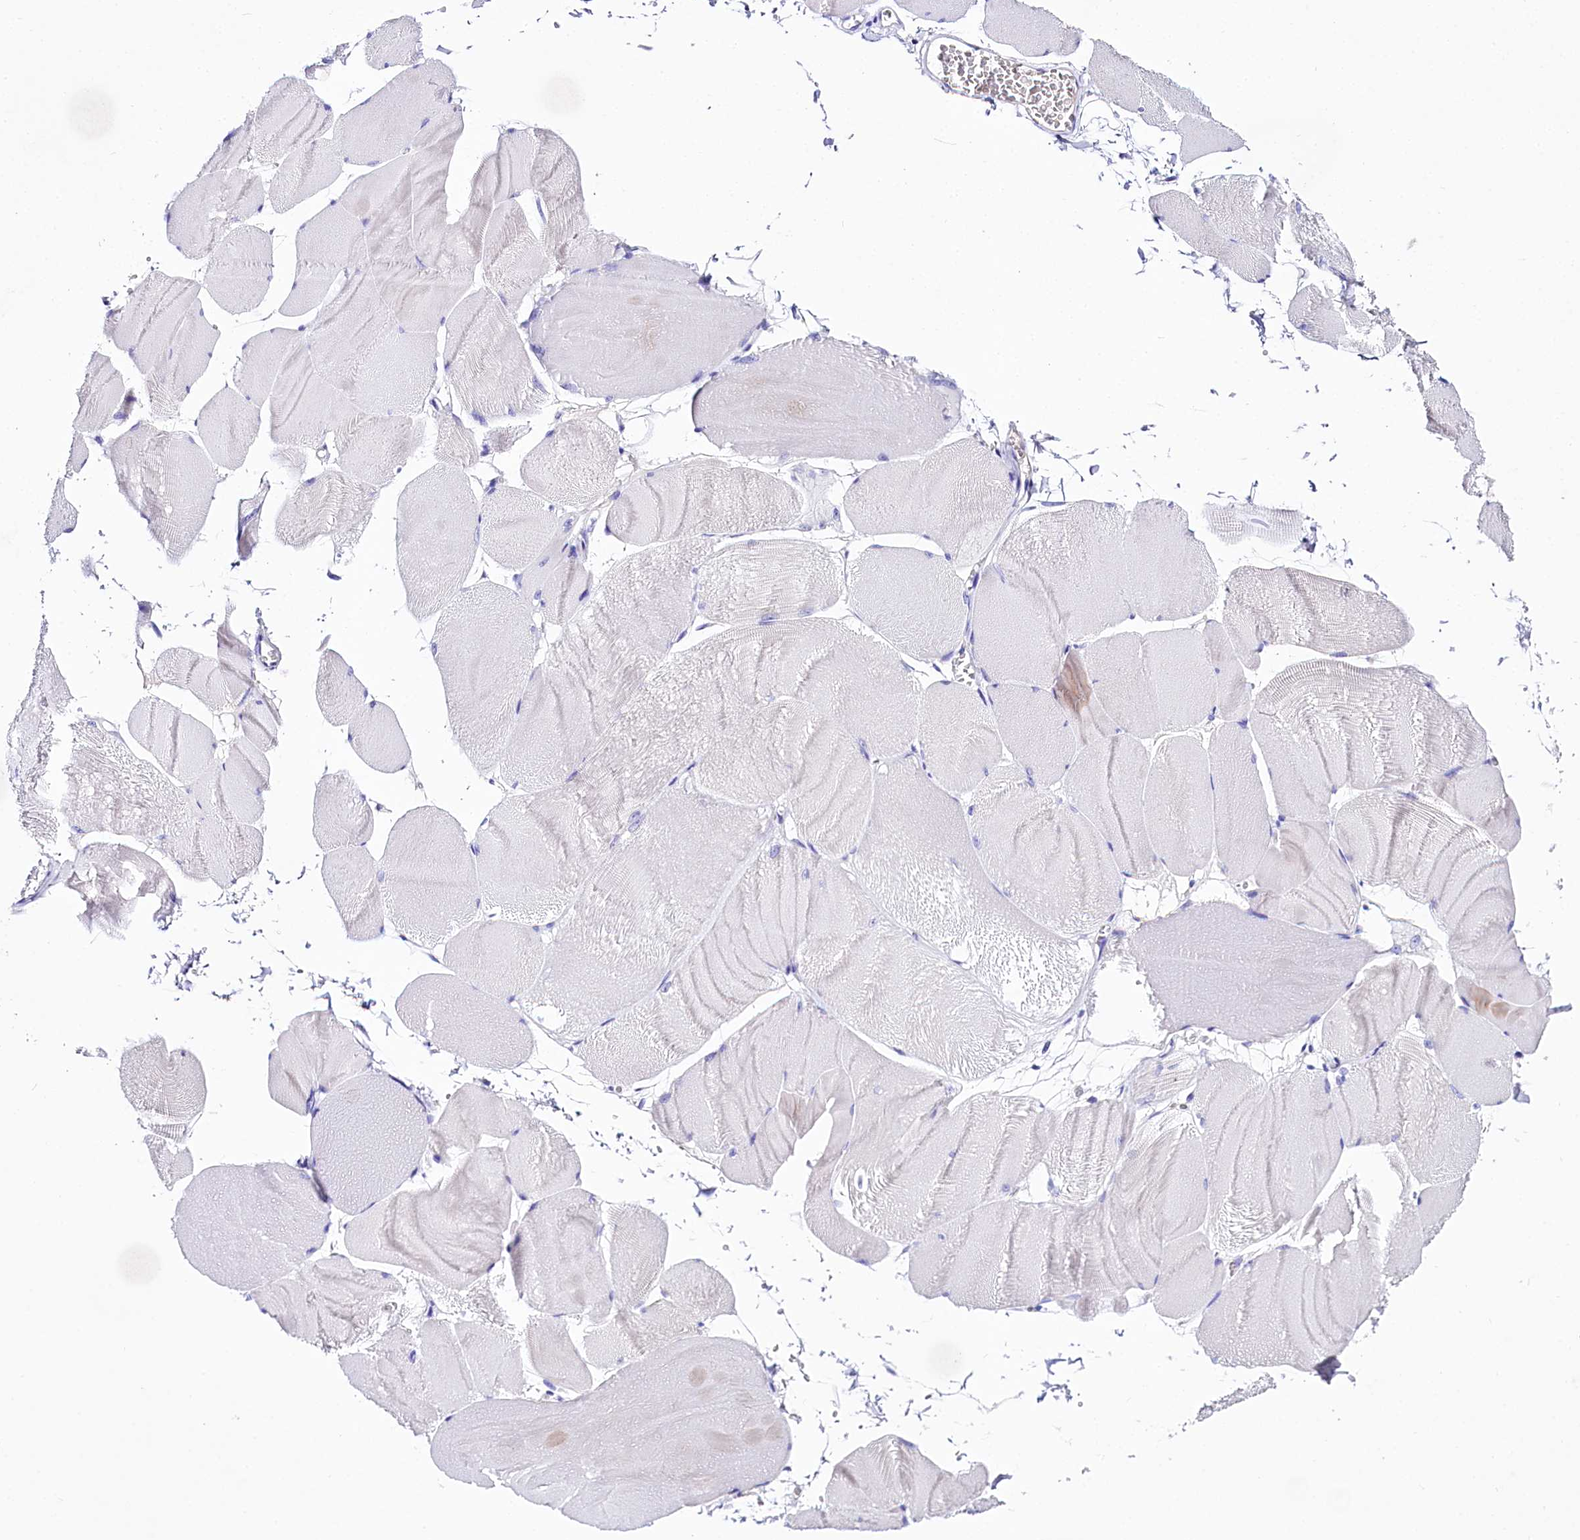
{"staining": {"intensity": "negative", "quantity": "none", "location": "none"}, "tissue": "skeletal muscle", "cell_type": "Myocytes", "image_type": "normal", "snomed": [{"axis": "morphology", "description": "Normal tissue, NOS"}, {"axis": "morphology", "description": "Basal cell carcinoma"}, {"axis": "topography", "description": "Skeletal muscle"}], "caption": "Immunohistochemical staining of benign human skeletal muscle shows no significant staining in myocytes. (Immunohistochemistry, brightfield microscopy, high magnification).", "gene": "A2ML1", "patient": {"sex": "female", "age": 64}}